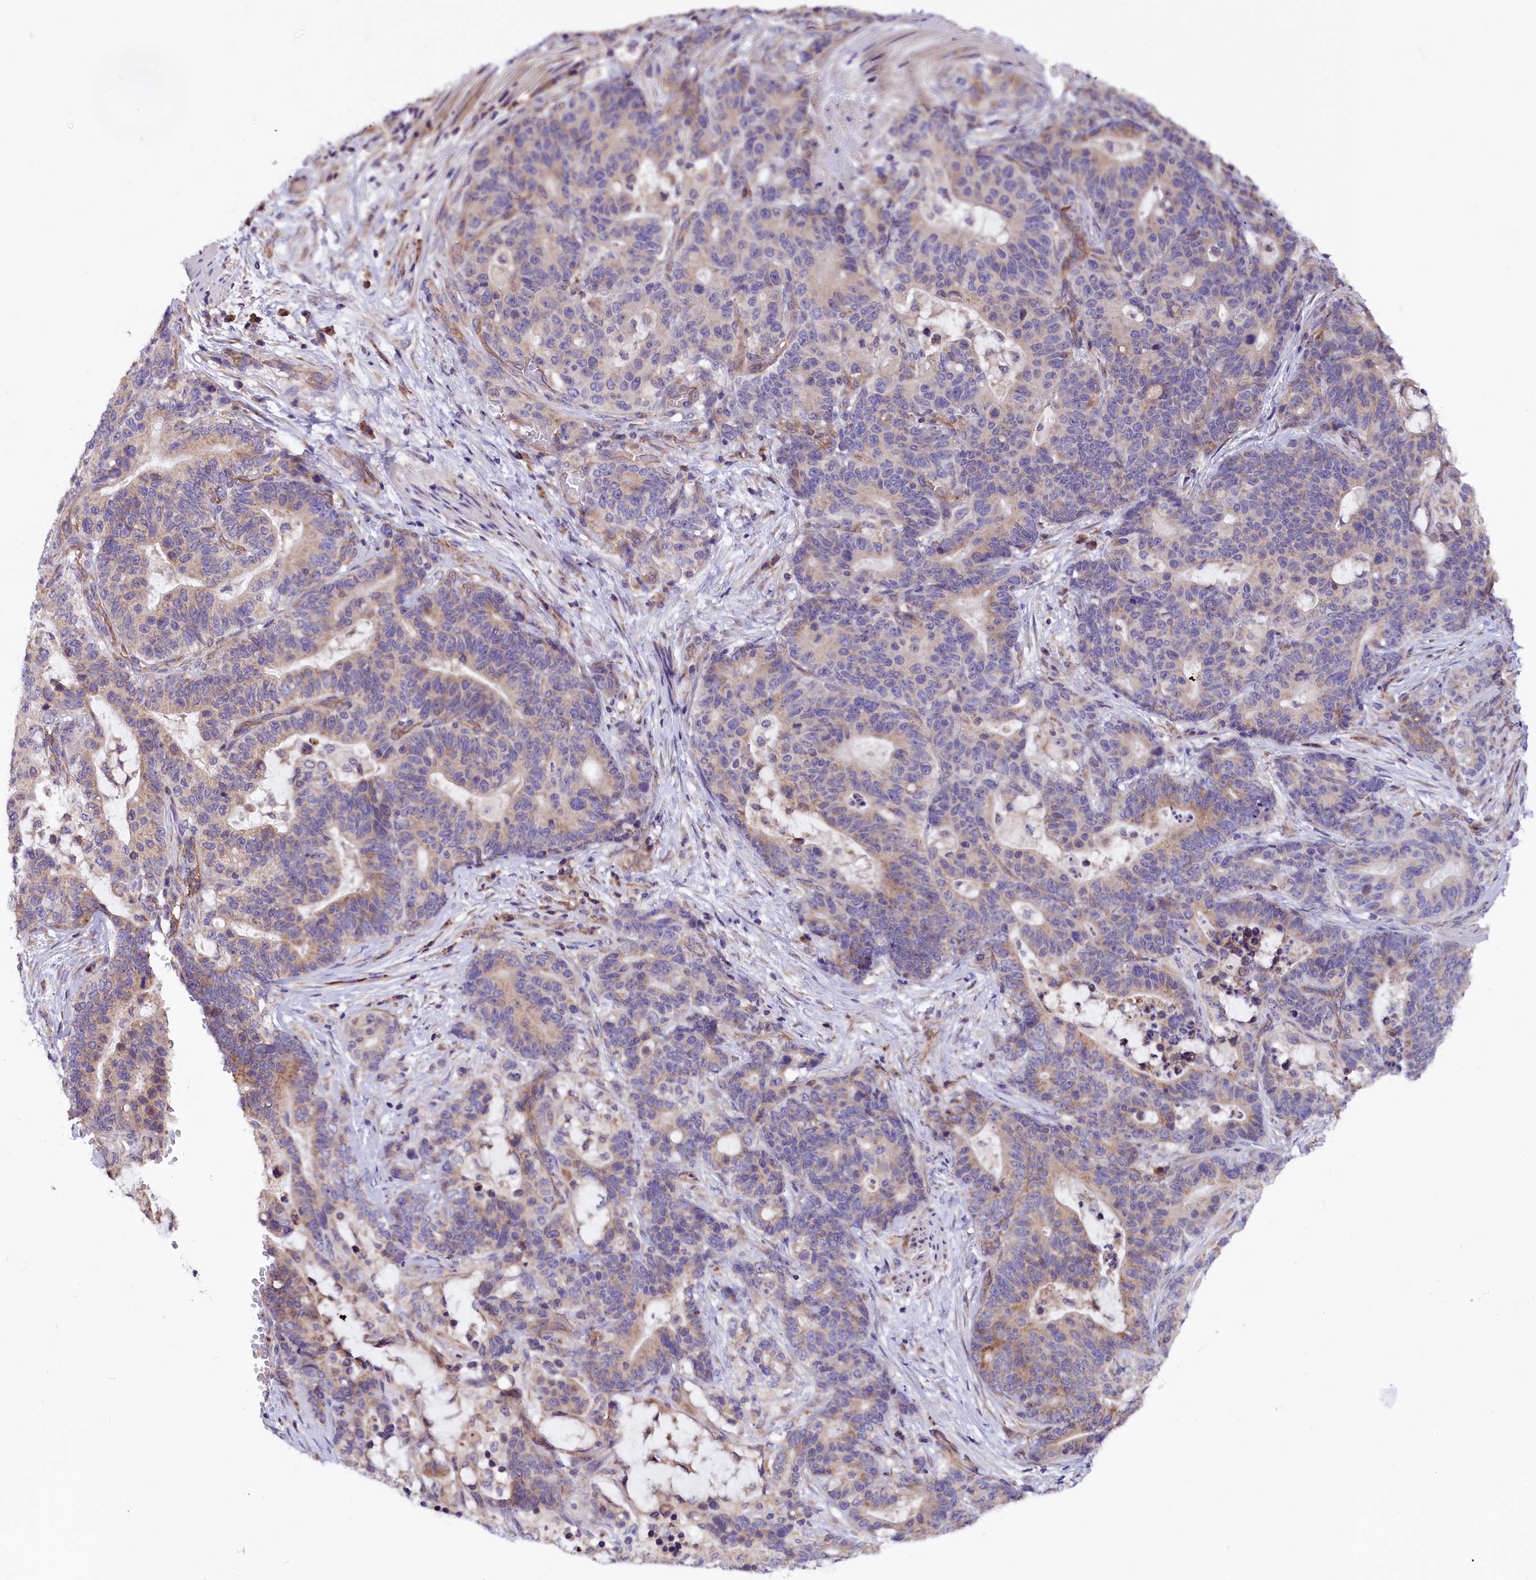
{"staining": {"intensity": "weak", "quantity": "<25%", "location": "cytoplasmic/membranous"}, "tissue": "stomach cancer", "cell_type": "Tumor cells", "image_type": "cancer", "snomed": [{"axis": "morphology", "description": "Normal tissue, NOS"}, {"axis": "morphology", "description": "Adenocarcinoma, NOS"}, {"axis": "topography", "description": "Stomach"}], "caption": "DAB (3,3'-diaminobenzidine) immunohistochemical staining of stomach cancer (adenocarcinoma) reveals no significant expression in tumor cells.", "gene": "DNAJB9", "patient": {"sex": "female", "age": 64}}